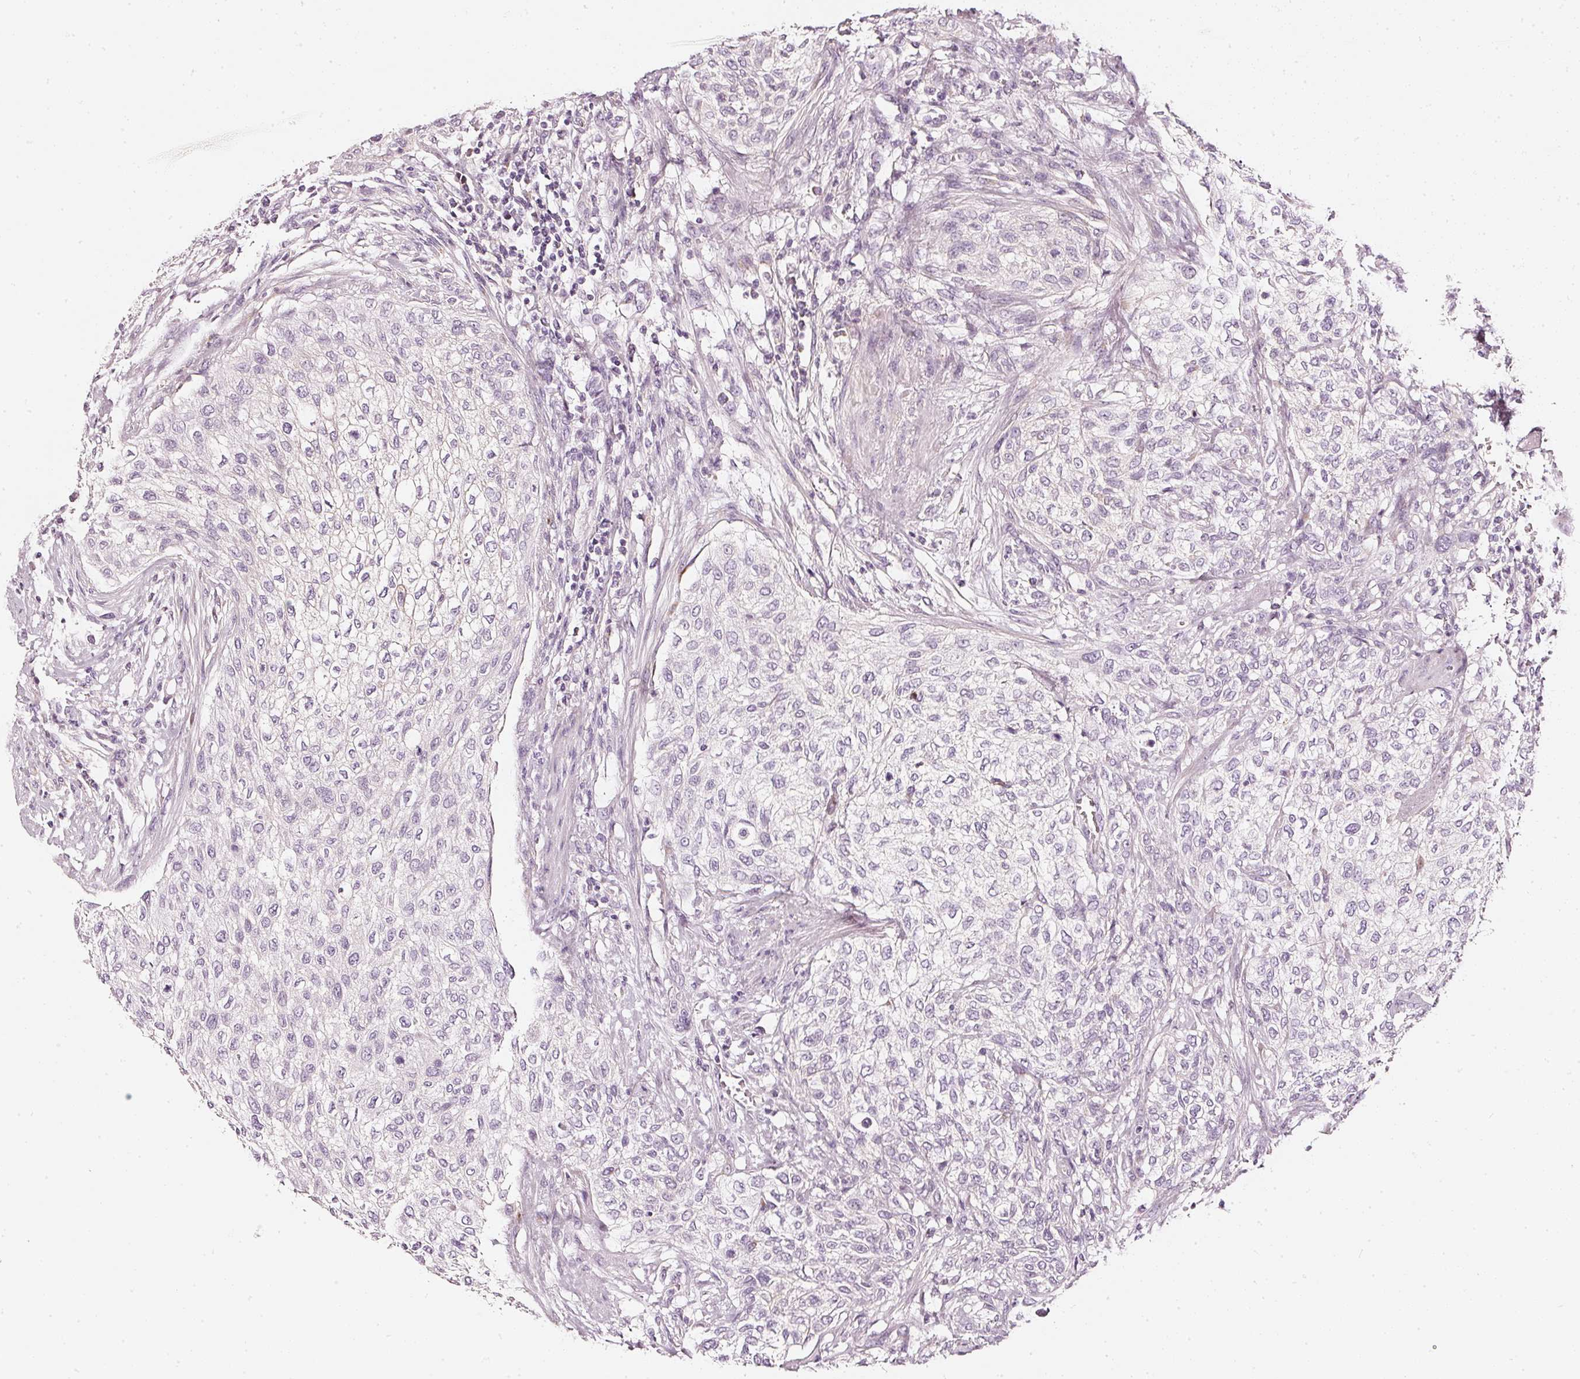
{"staining": {"intensity": "negative", "quantity": "none", "location": "none"}, "tissue": "urothelial cancer", "cell_type": "Tumor cells", "image_type": "cancer", "snomed": [{"axis": "morphology", "description": "Urothelial carcinoma, High grade"}, {"axis": "topography", "description": "Urinary bladder"}], "caption": "A high-resolution micrograph shows immunohistochemistry staining of urothelial cancer, which reveals no significant positivity in tumor cells.", "gene": "CNP", "patient": {"sex": "male", "age": 35}}